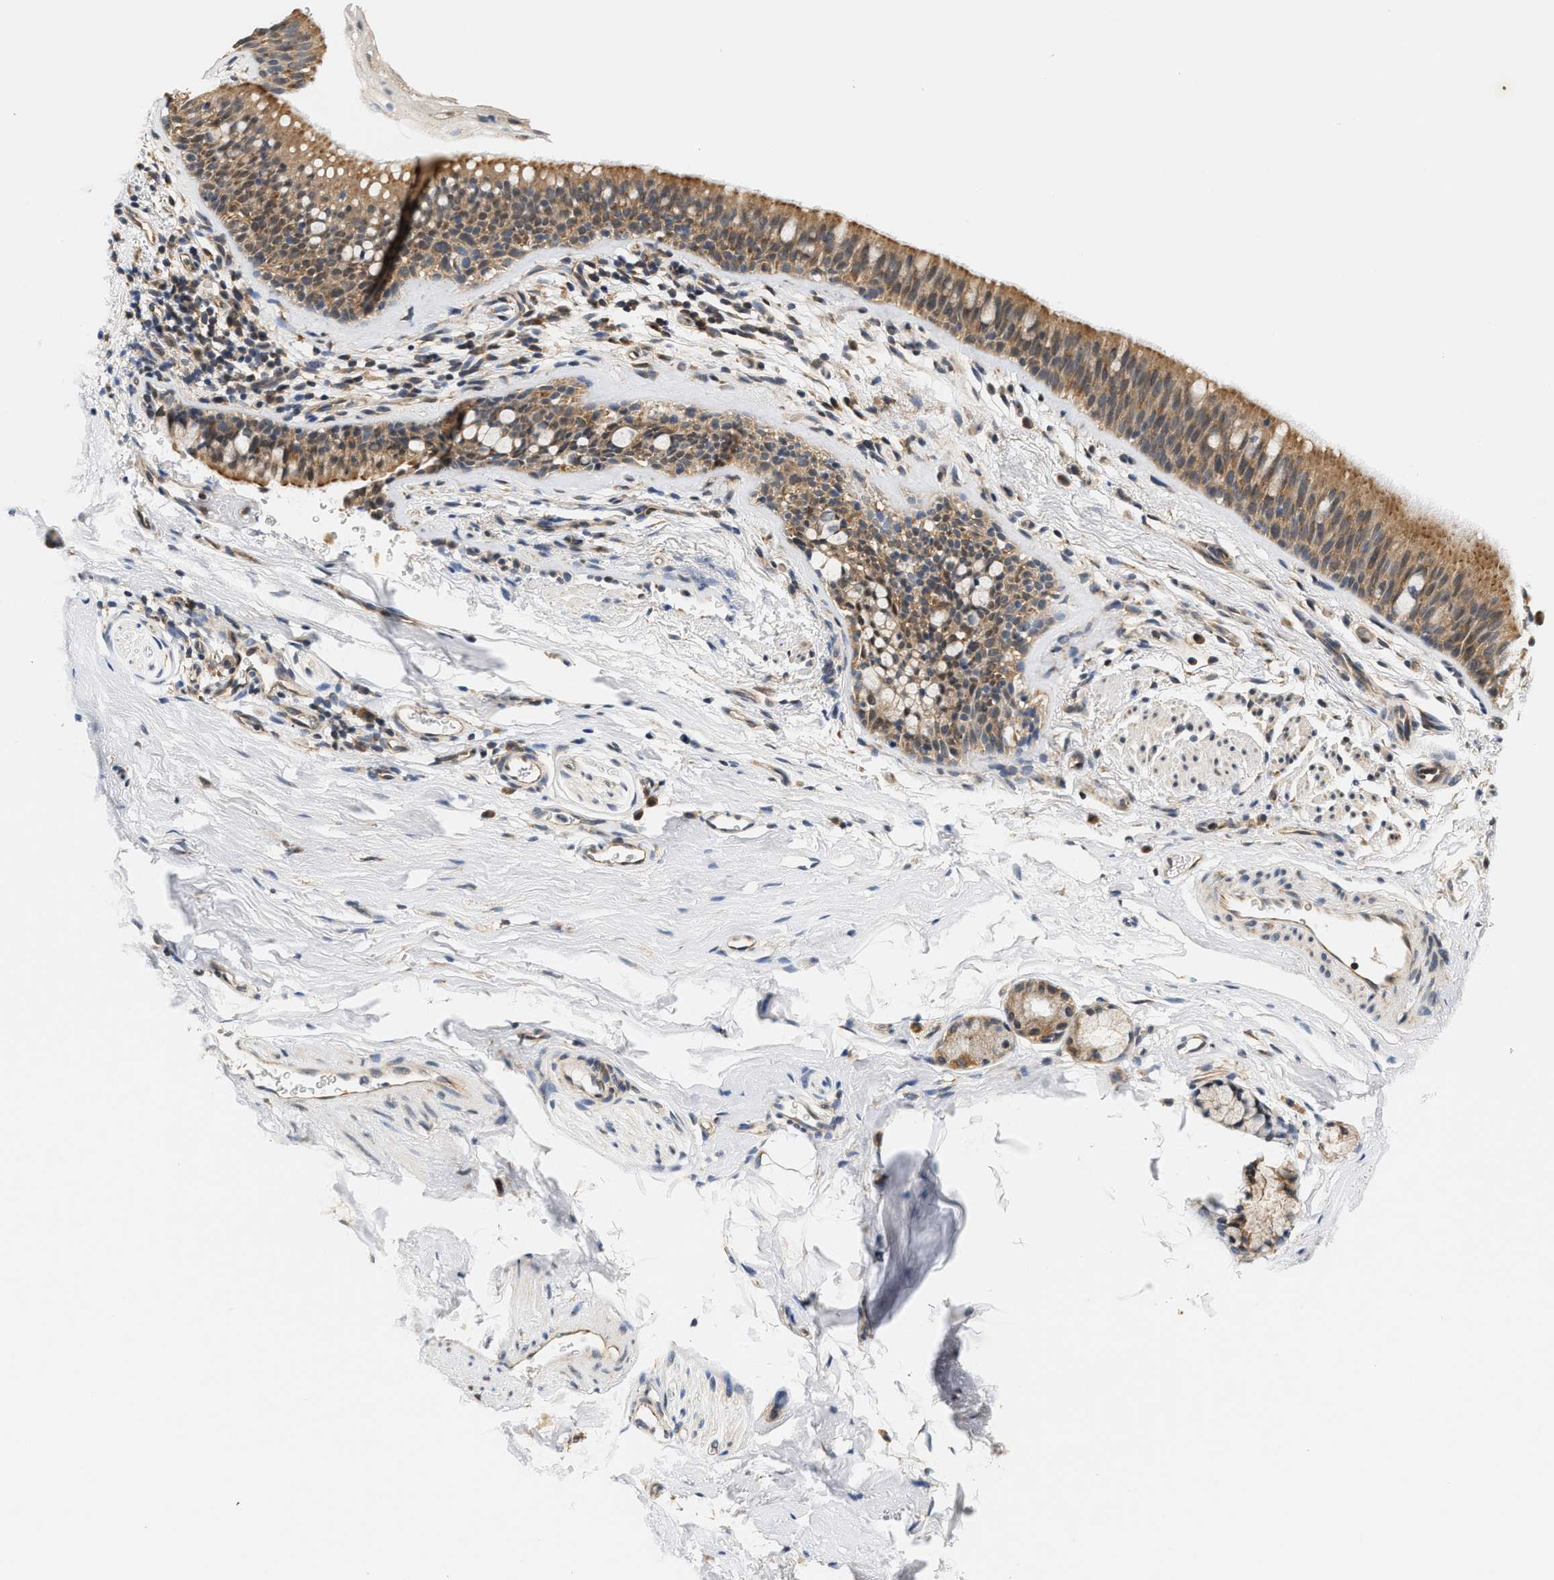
{"staining": {"intensity": "moderate", "quantity": ">75%", "location": "cytoplasmic/membranous"}, "tissue": "bronchus", "cell_type": "Respiratory epithelial cells", "image_type": "normal", "snomed": [{"axis": "morphology", "description": "Normal tissue, NOS"}, {"axis": "topography", "description": "Cartilage tissue"}, {"axis": "topography", "description": "Bronchus"}], "caption": "A histopathology image of bronchus stained for a protein demonstrates moderate cytoplasmic/membranous brown staining in respiratory epithelial cells. (DAB = brown stain, brightfield microscopy at high magnification).", "gene": "GIGYF1", "patient": {"sex": "female", "age": 53}}